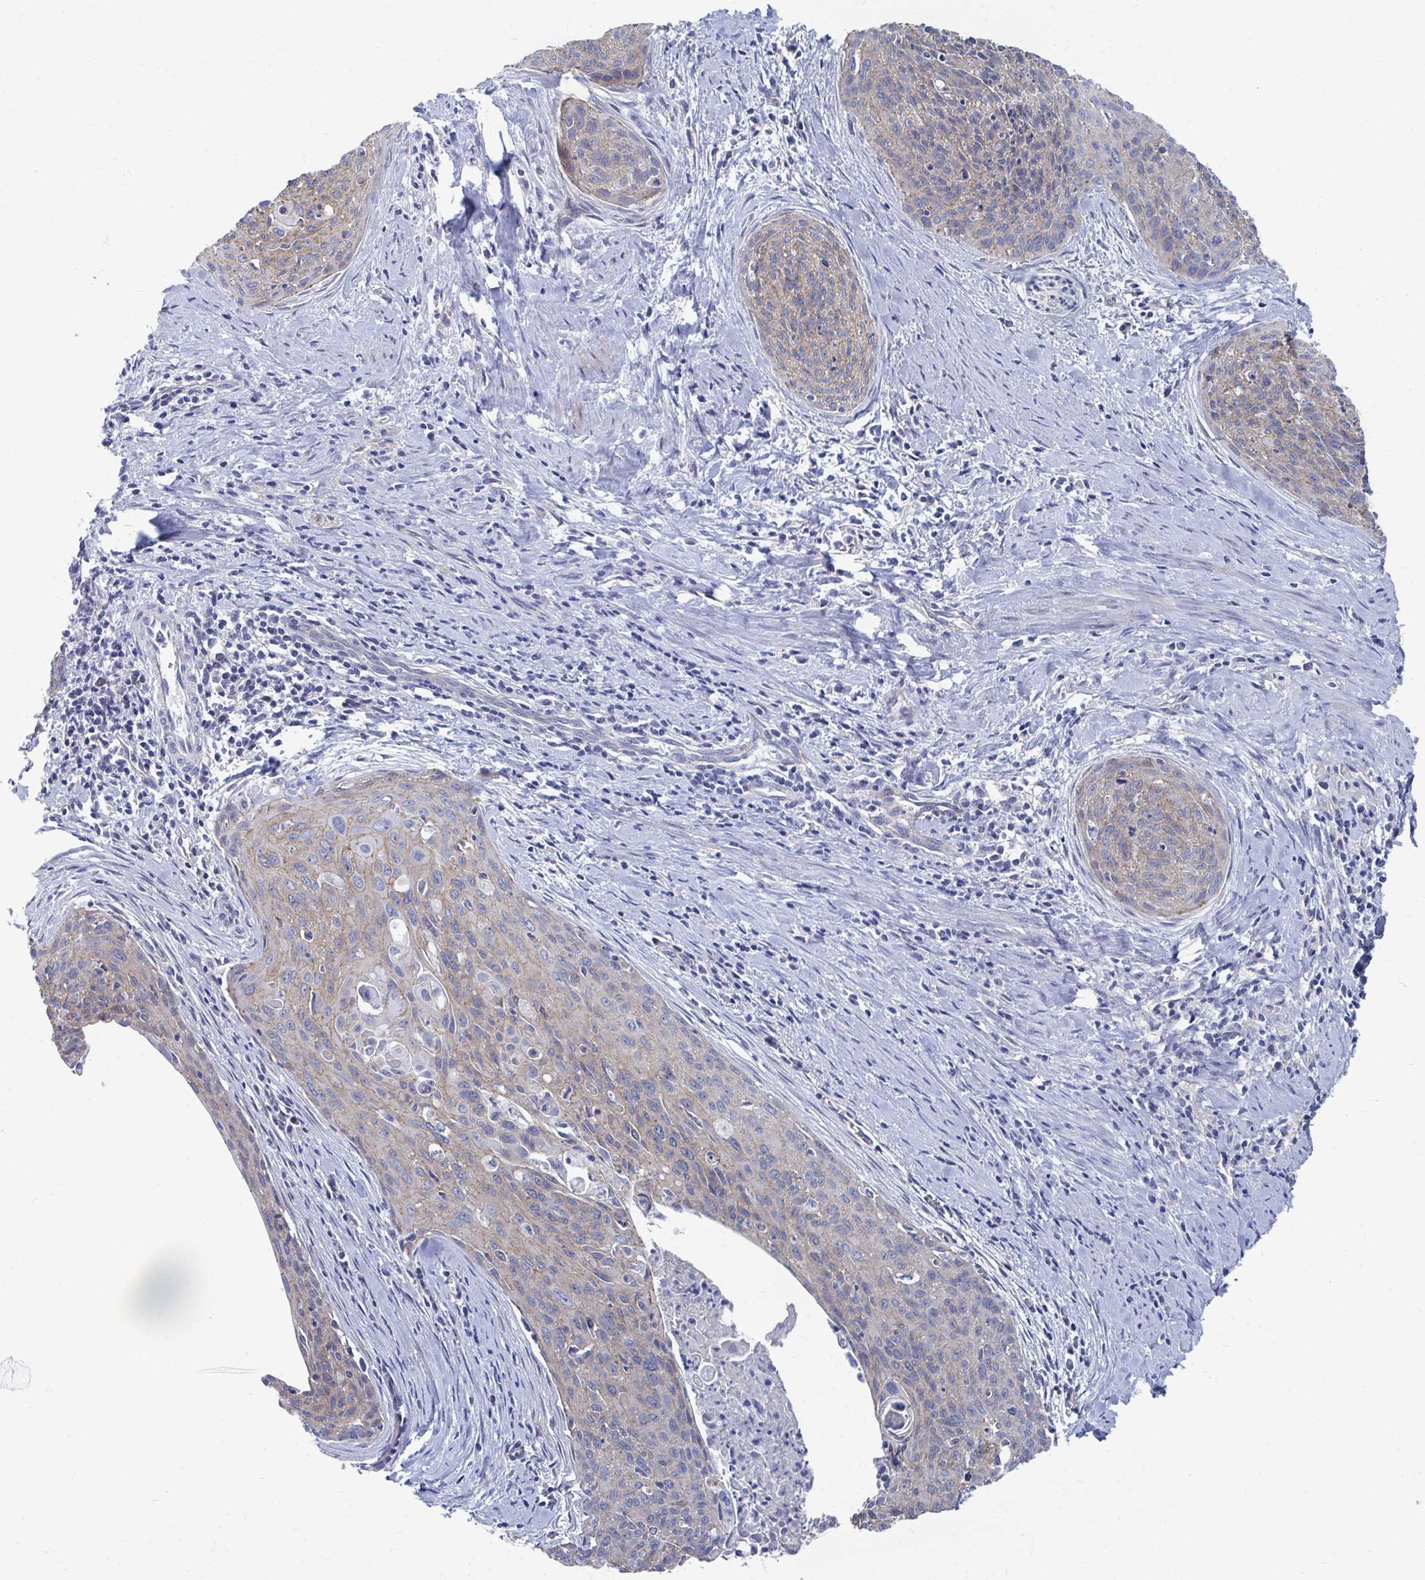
{"staining": {"intensity": "negative", "quantity": "none", "location": "none"}, "tissue": "cervical cancer", "cell_type": "Tumor cells", "image_type": "cancer", "snomed": [{"axis": "morphology", "description": "Squamous cell carcinoma, NOS"}, {"axis": "topography", "description": "Cervix"}], "caption": "Photomicrograph shows no significant protein positivity in tumor cells of squamous cell carcinoma (cervical).", "gene": "PLEKHG7", "patient": {"sex": "female", "age": 55}}